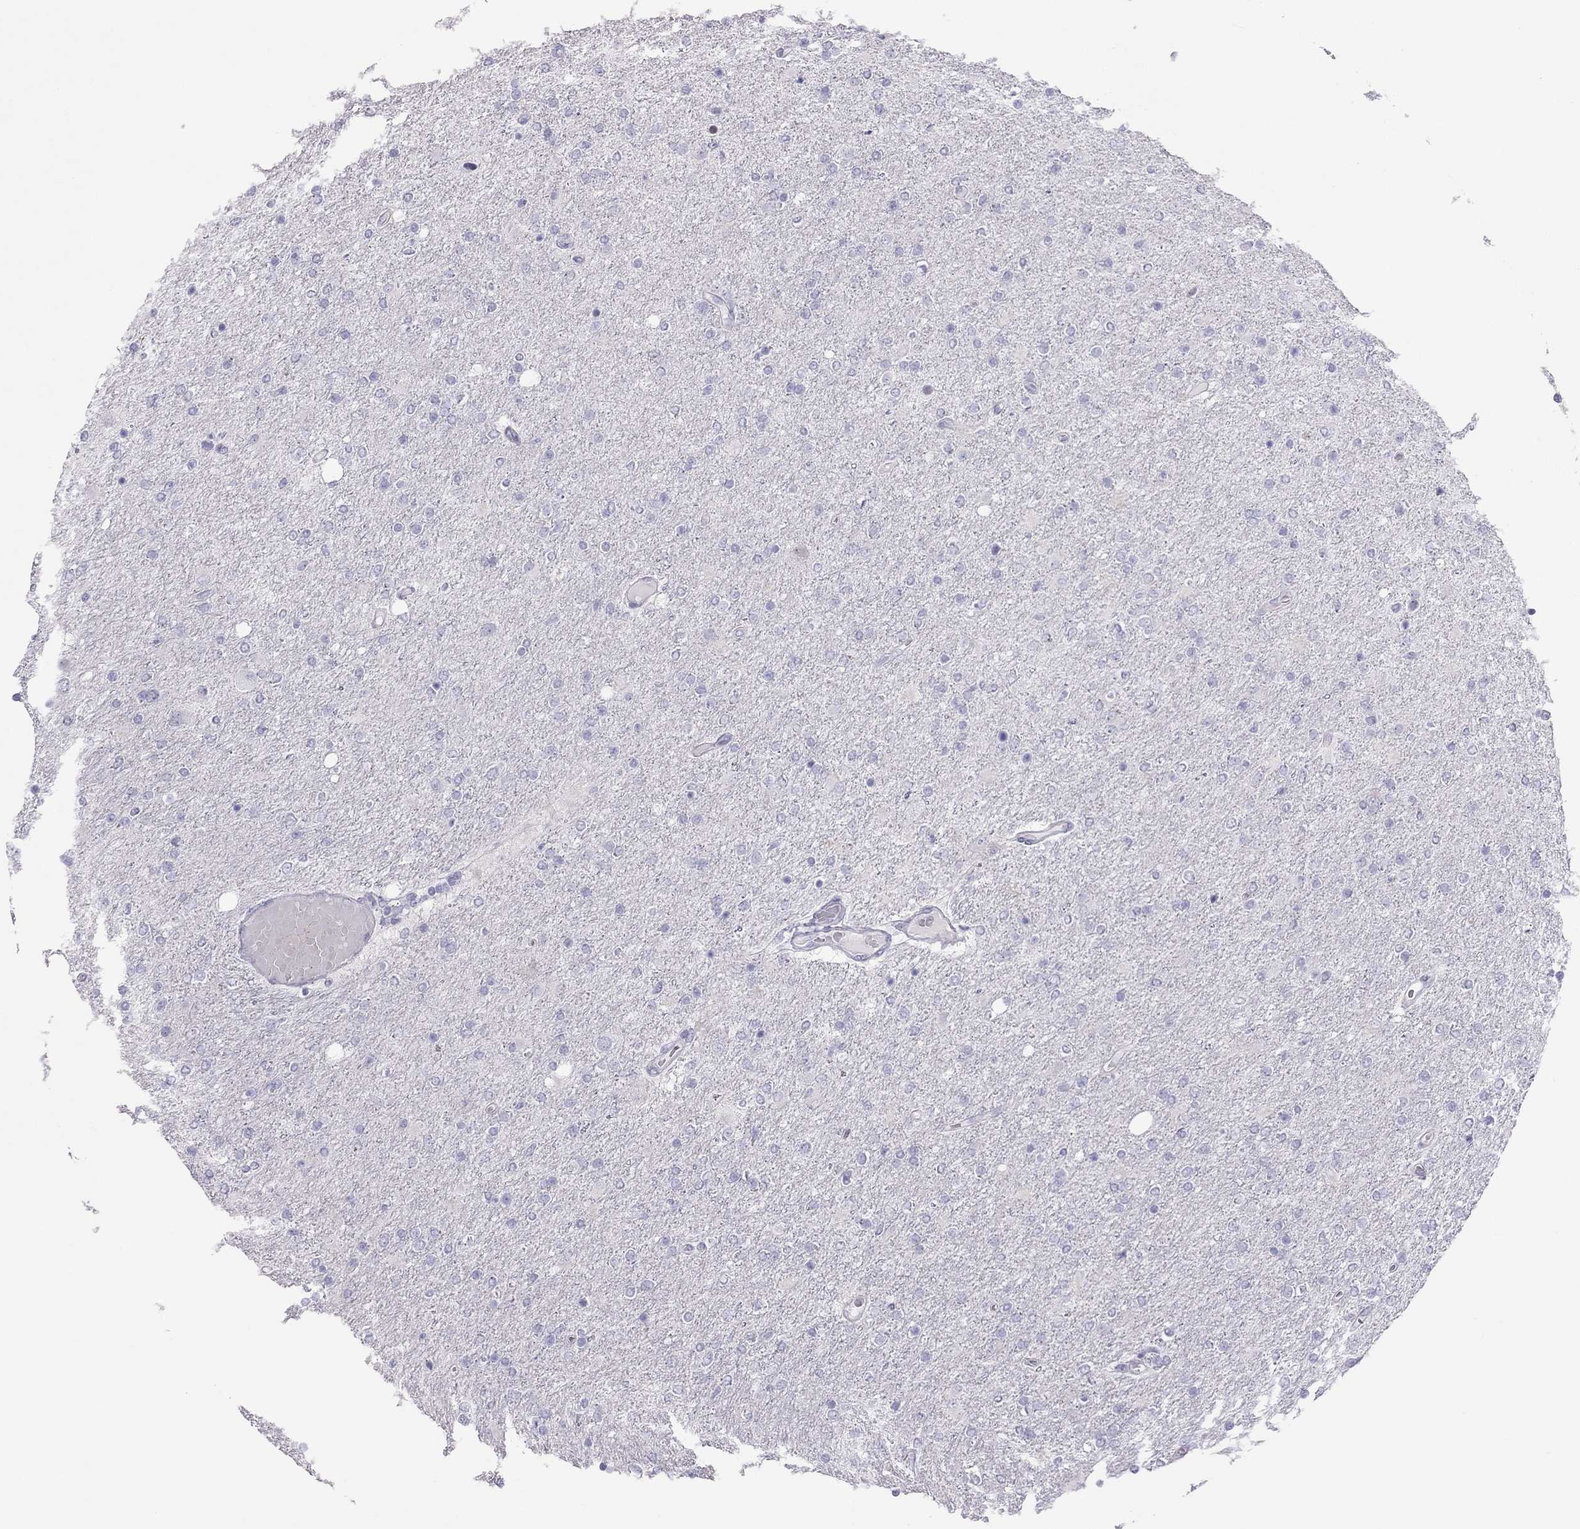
{"staining": {"intensity": "negative", "quantity": "none", "location": "none"}, "tissue": "glioma", "cell_type": "Tumor cells", "image_type": "cancer", "snomed": [{"axis": "morphology", "description": "Glioma, malignant, High grade"}, {"axis": "topography", "description": "Cerebral cortex"}], "caption": "Histopathology image shows no significant protein staining in tumor cells of high-grade glioma (malignant). (Brightfield microscopy of DAB (3,3'-diaminobenzidine) immunohistochemistry at high magnification).", "gene": "TEX14", "patient": {"sex": "male", "age": 70}}